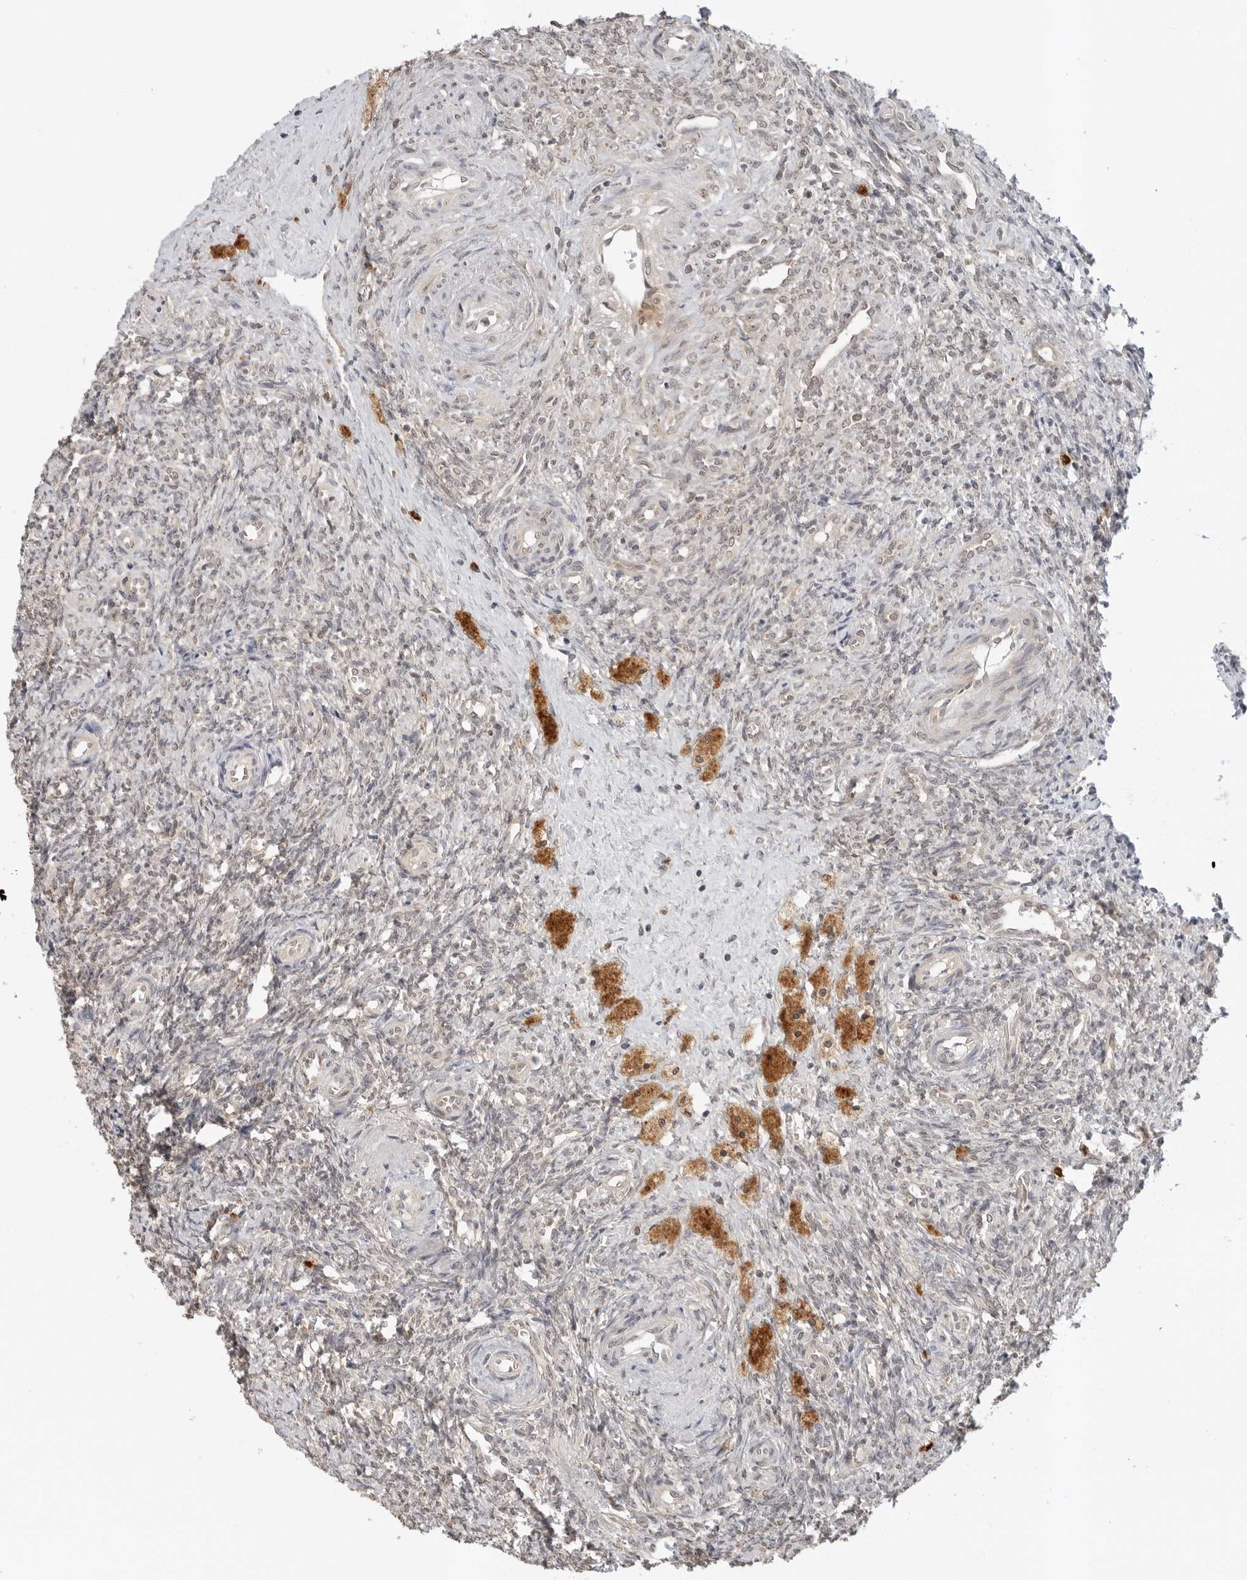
{"staining": {"intensity": "negative", "quantity": "none", "location": "none"}, "tissue": "ovary", "cell_type": "Ovarian stroma cells", "image_type": "normal", "snomed": [{"axis": "morphology", "description": "Normal tissue, NOS"}, {"axis": "topography", "description": "Ovary"}], "caption": "An image of ovary stained for a protein reveals no brown staining in ovarian stroma cells.", "gene": "IL24", "patient": {"sex": "female", "age": 41}}